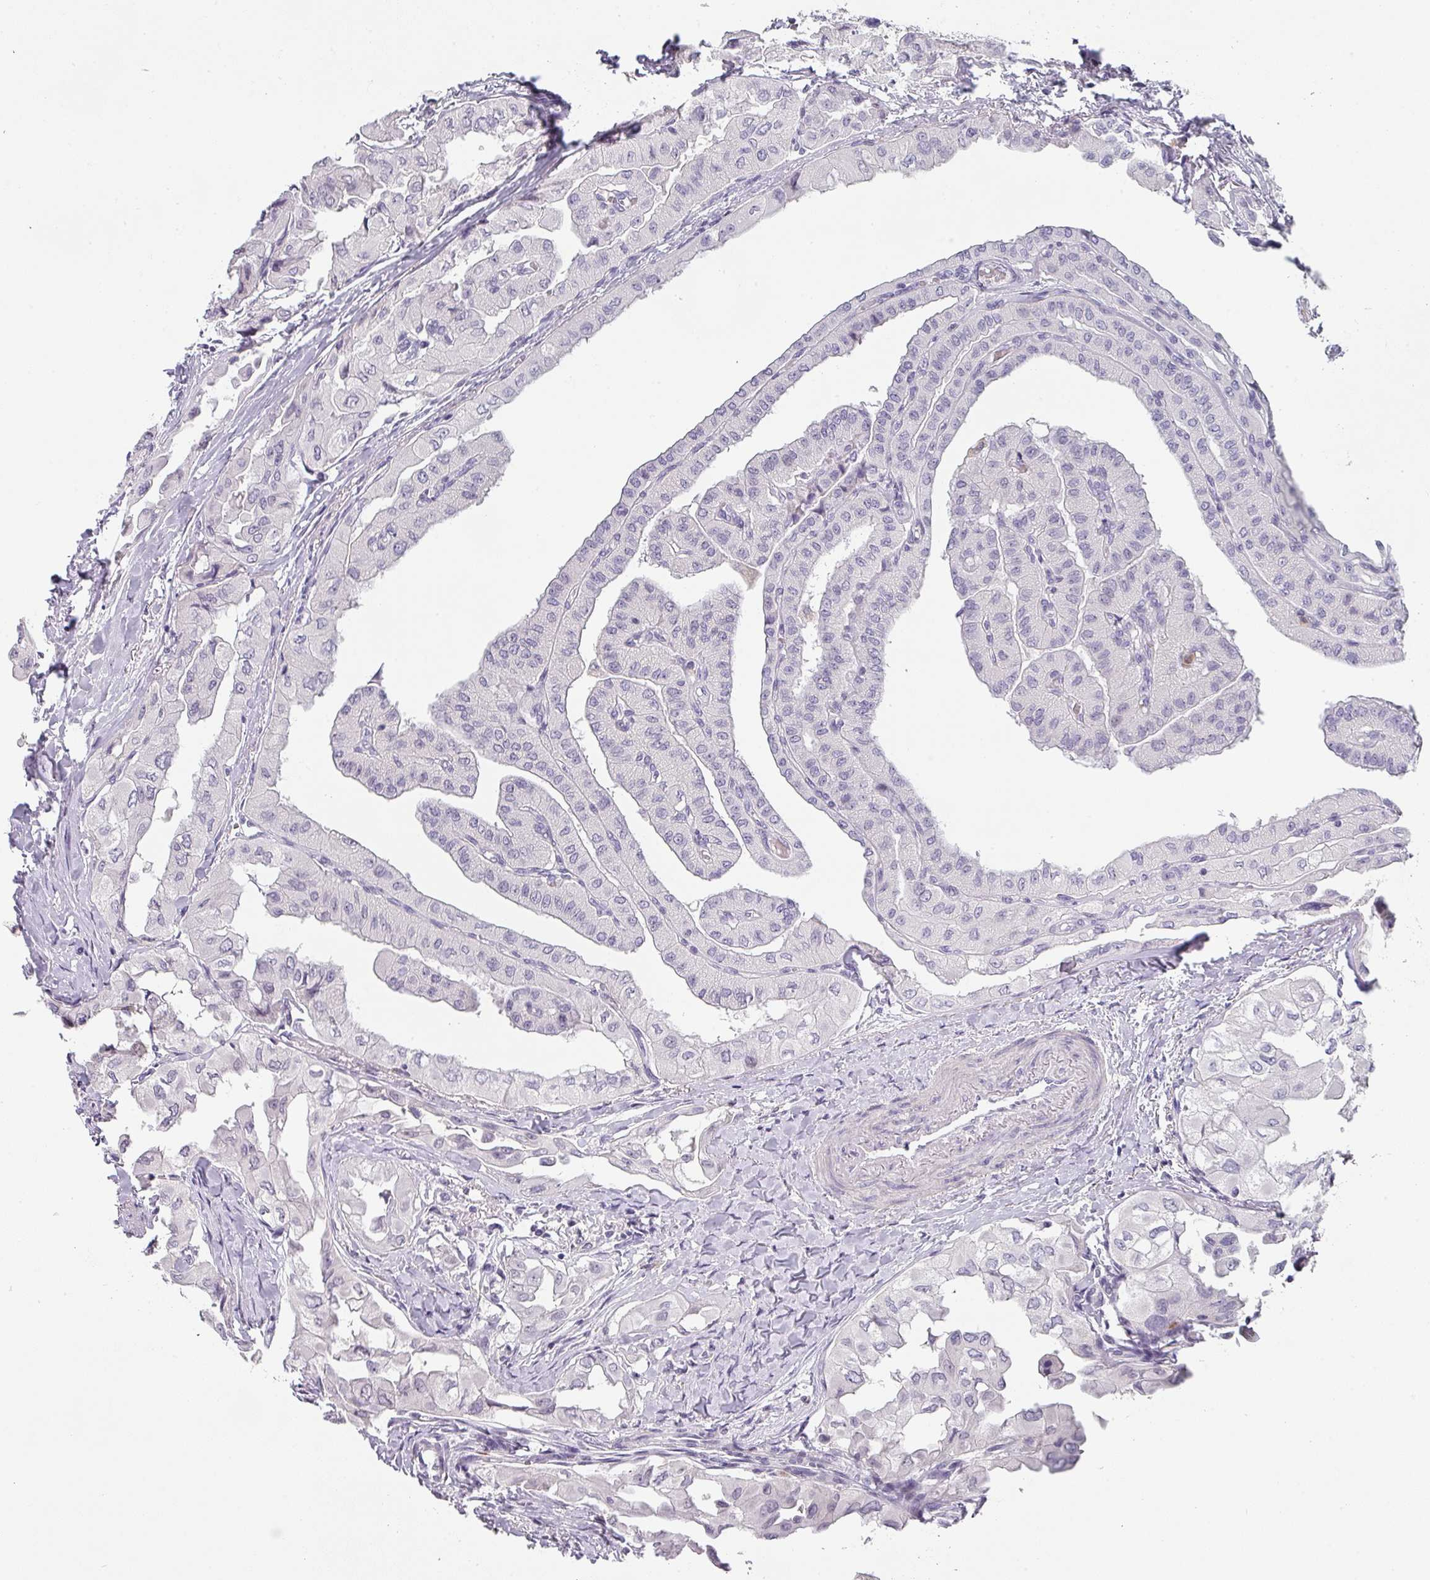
{"staining": {"intensity": "negative", "quantity": "none", "location": "none"}, "tissue": "thyroid cancer", "cell_type": "Tumor cells", "image_type": "cancer", "snomed": [{"axis": "morphology", "description": "Papillary adenocarcinoma, NOS"}, {"axis": "topography", "description": "Thyroid gland"}], "caption": "Tumor cells are negative for protein expression in human papillary adenocarcinoma (thyroid).", "gene": "BTLA", "patient": {"sex": "female", "age": 59}}